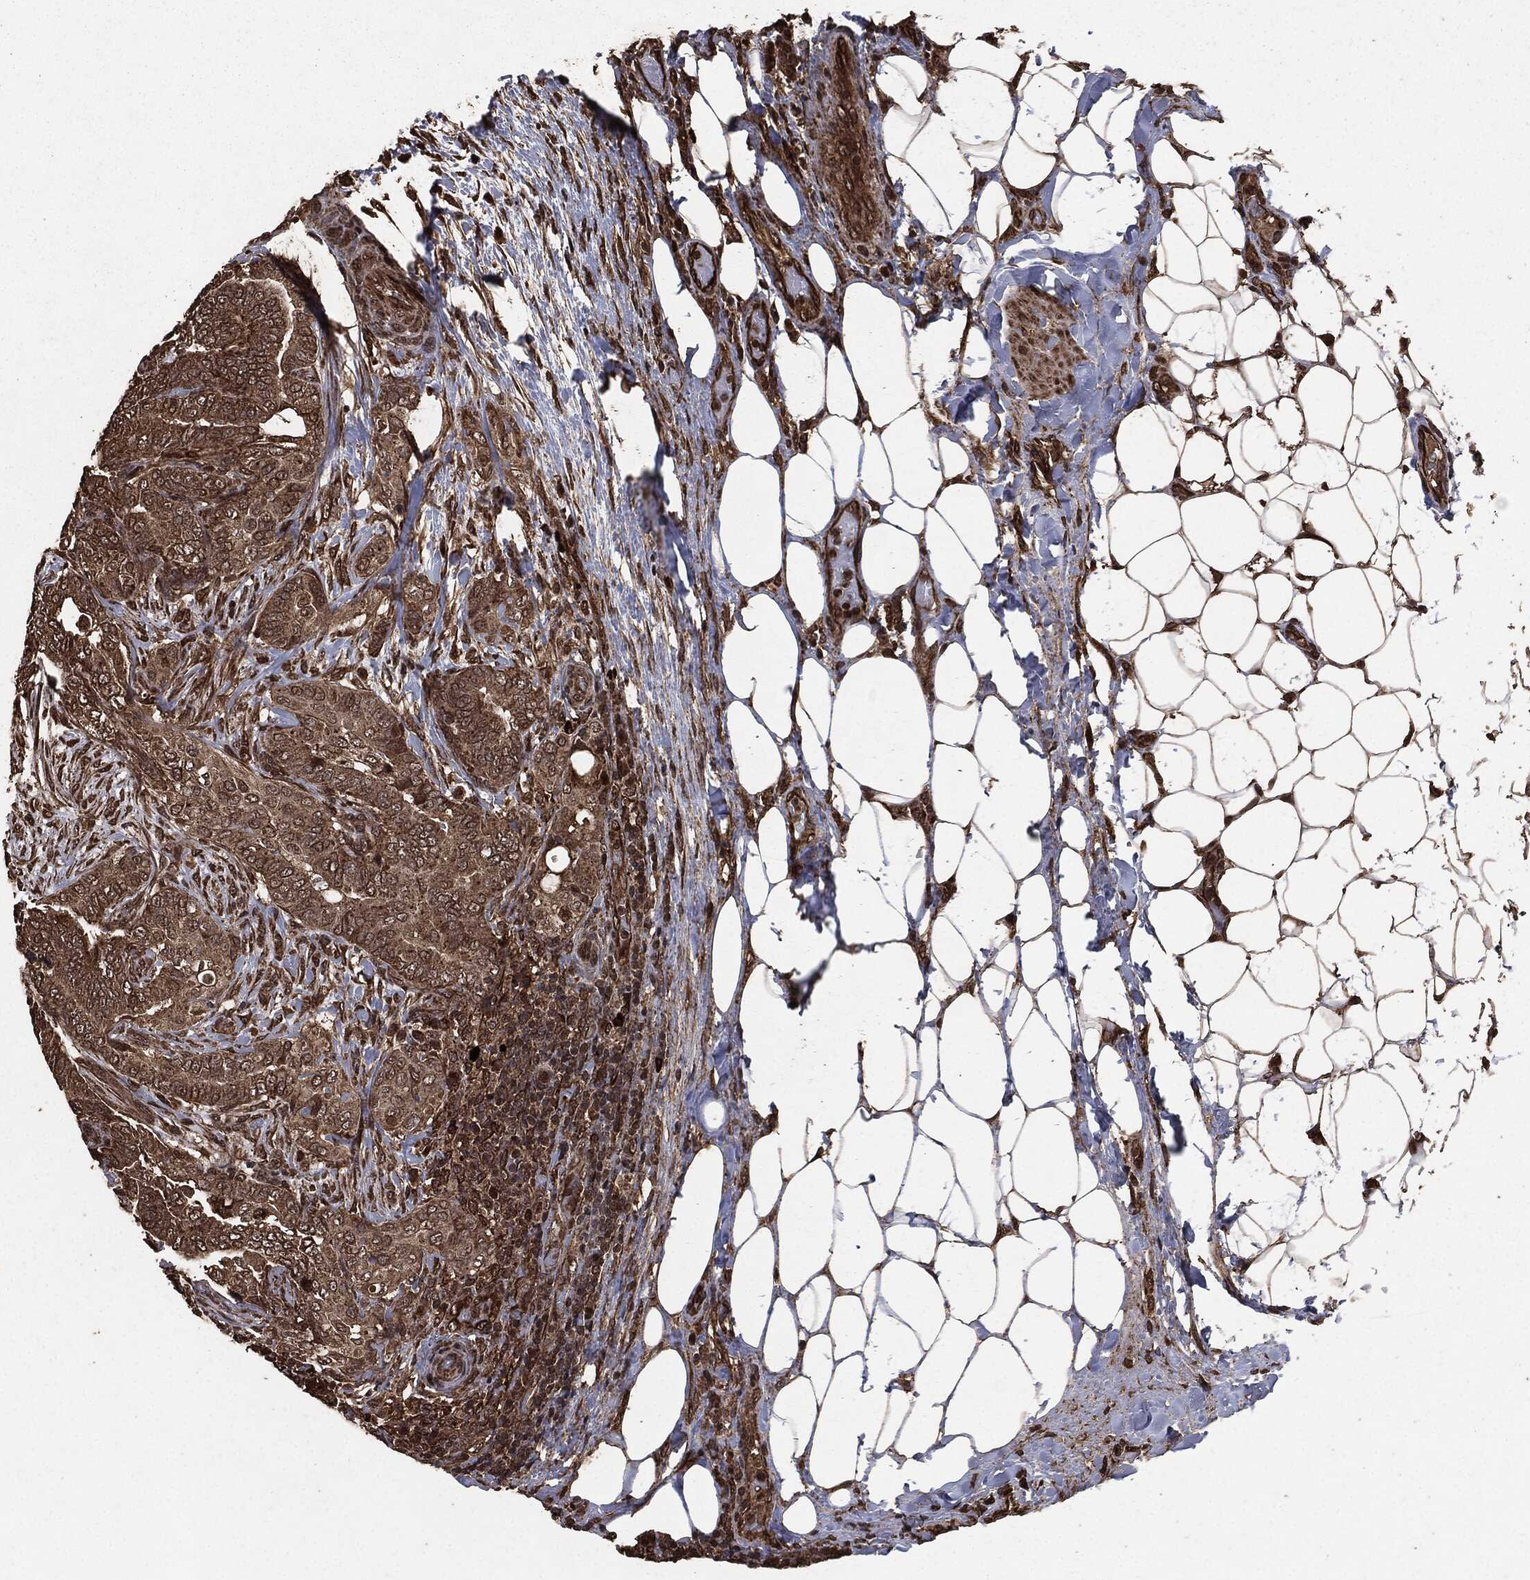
{"staining": {"intensity": "moderate", "quantity": "25%-75%", "location": "cytoplasmic/membranous"}, "tissue": "thyroid cancer", "cell_type": "Tumor cells", "image_type": "cancer", "snomed": [{"axis": "morphology", "description": "Papillary adenocarcinoma, NOS"}, {"axis": "topography", "description": "Thyroid gland"}], "caption": "Immunohistochemical staining of human thyroid cancer displays medium levels of moderate cytoplasmic/membranous protein expression in about 25%-75% of tumor cells. (Brightfield microscopy of DAB IHC at high magnification).", "gene": "EGFR", "patient": {"sex": "male", "age": 61}}